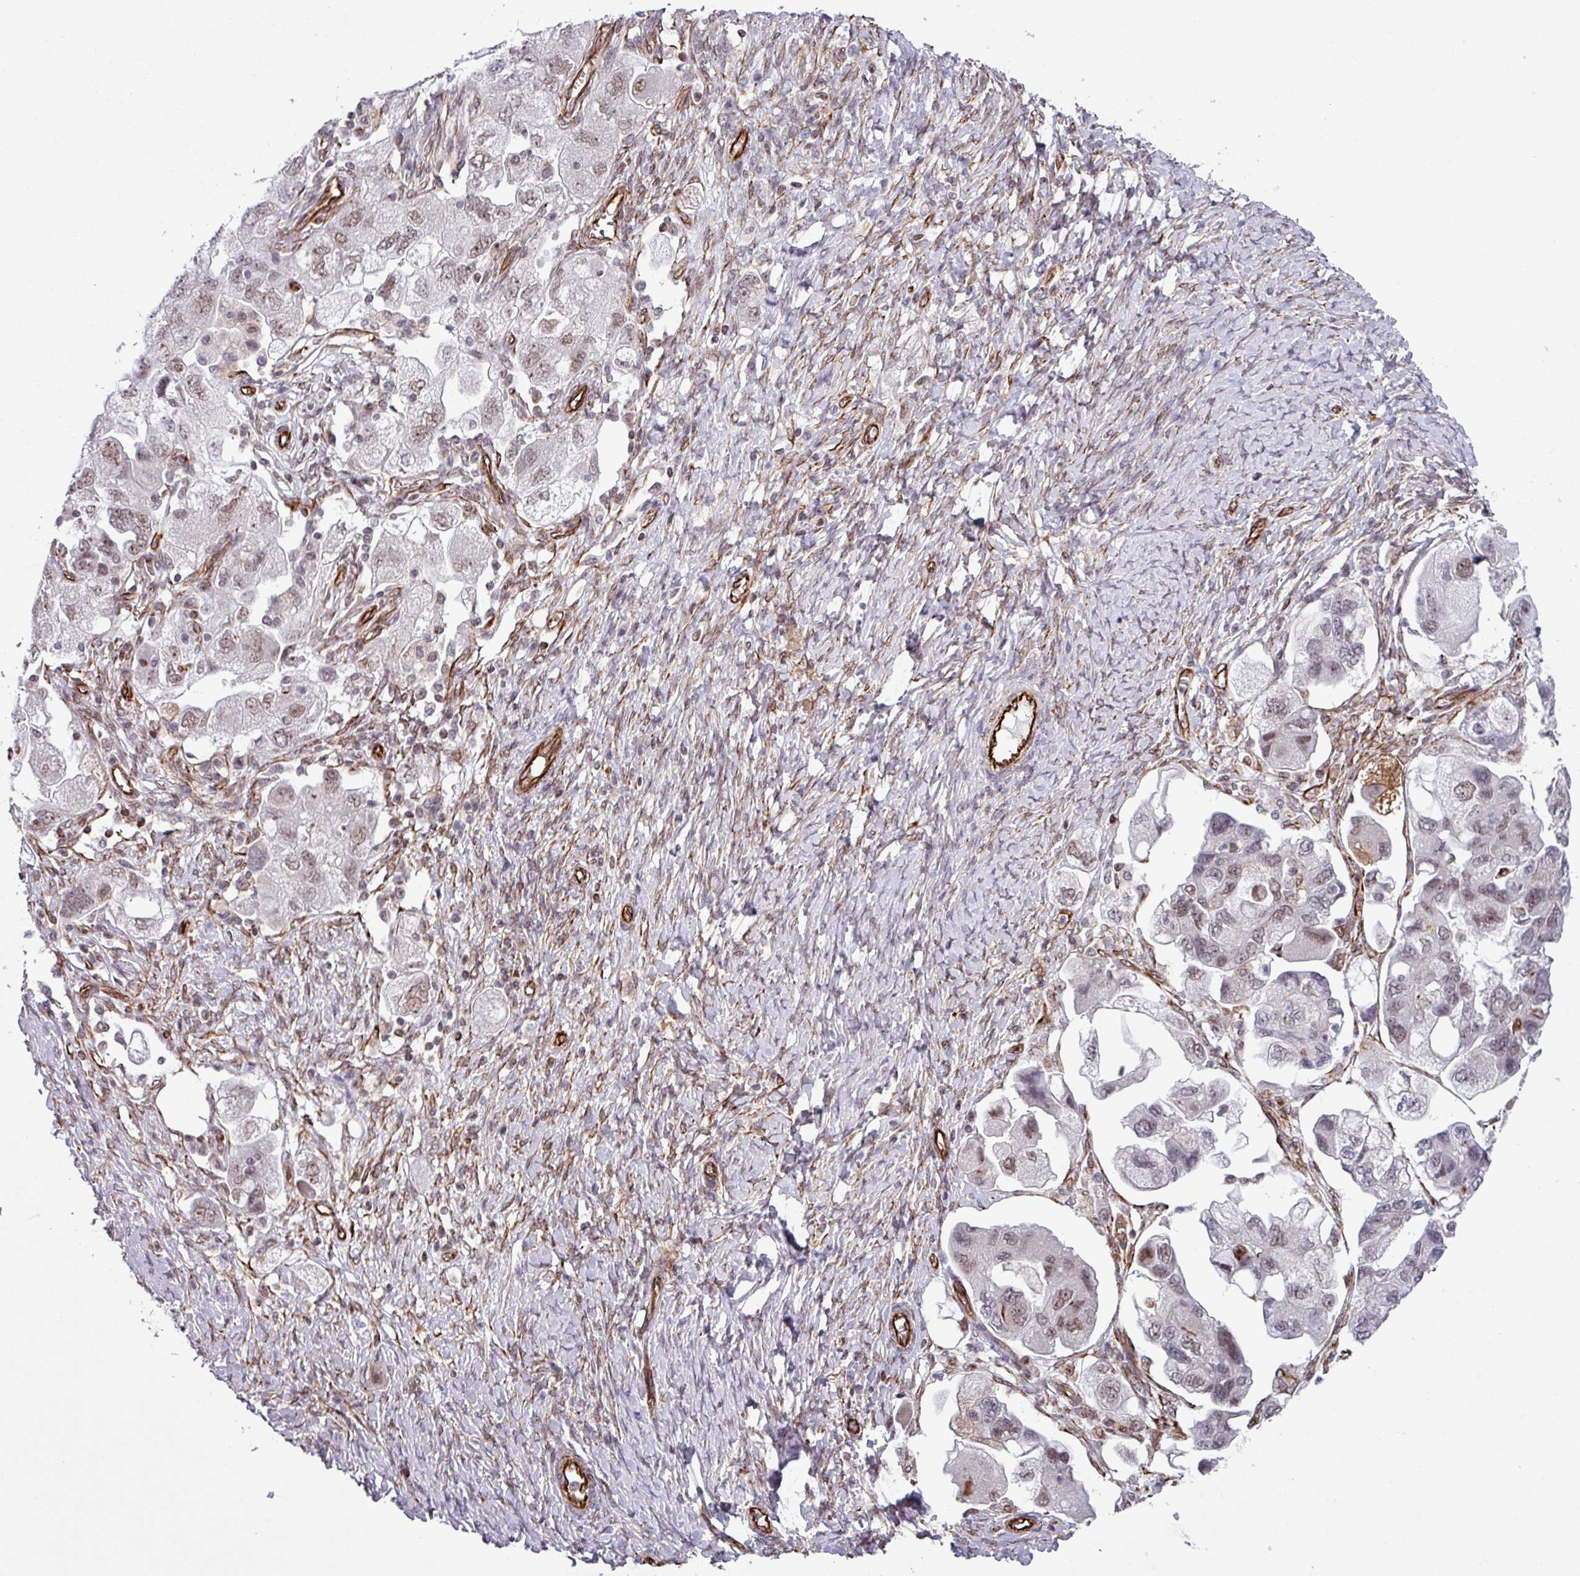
{"staining": {"intensity": "weak", "quantity": ">75%", "location": "nuclear"}, "tissue": "ovarian cancer", "cell_type": "Tumor cells", "image_type": "cancer", "snomed": [{"axis": "morphology", "description": "Carcinoma, NOS"}, {"axis": "morphology", "description": "Cystadenocarcinoma, serous, NOS"}, {"axis": "topography", "description": "Ovary"}], "caption": "High-power microscopy captured an immunohistochemistry (IHC) histopathology image of ovarian cancer (carcinoma), revealing weak nuclear positivity in approximately >75% of tumor cells. The staining was performed using DAB (3,3'-diaminobenzidine), with brown indicating positive protein expression. Nuclei are stained blue with hematoxylin.", "gene": "CHD3", "patient": {"sex": "female", "age": 69}}